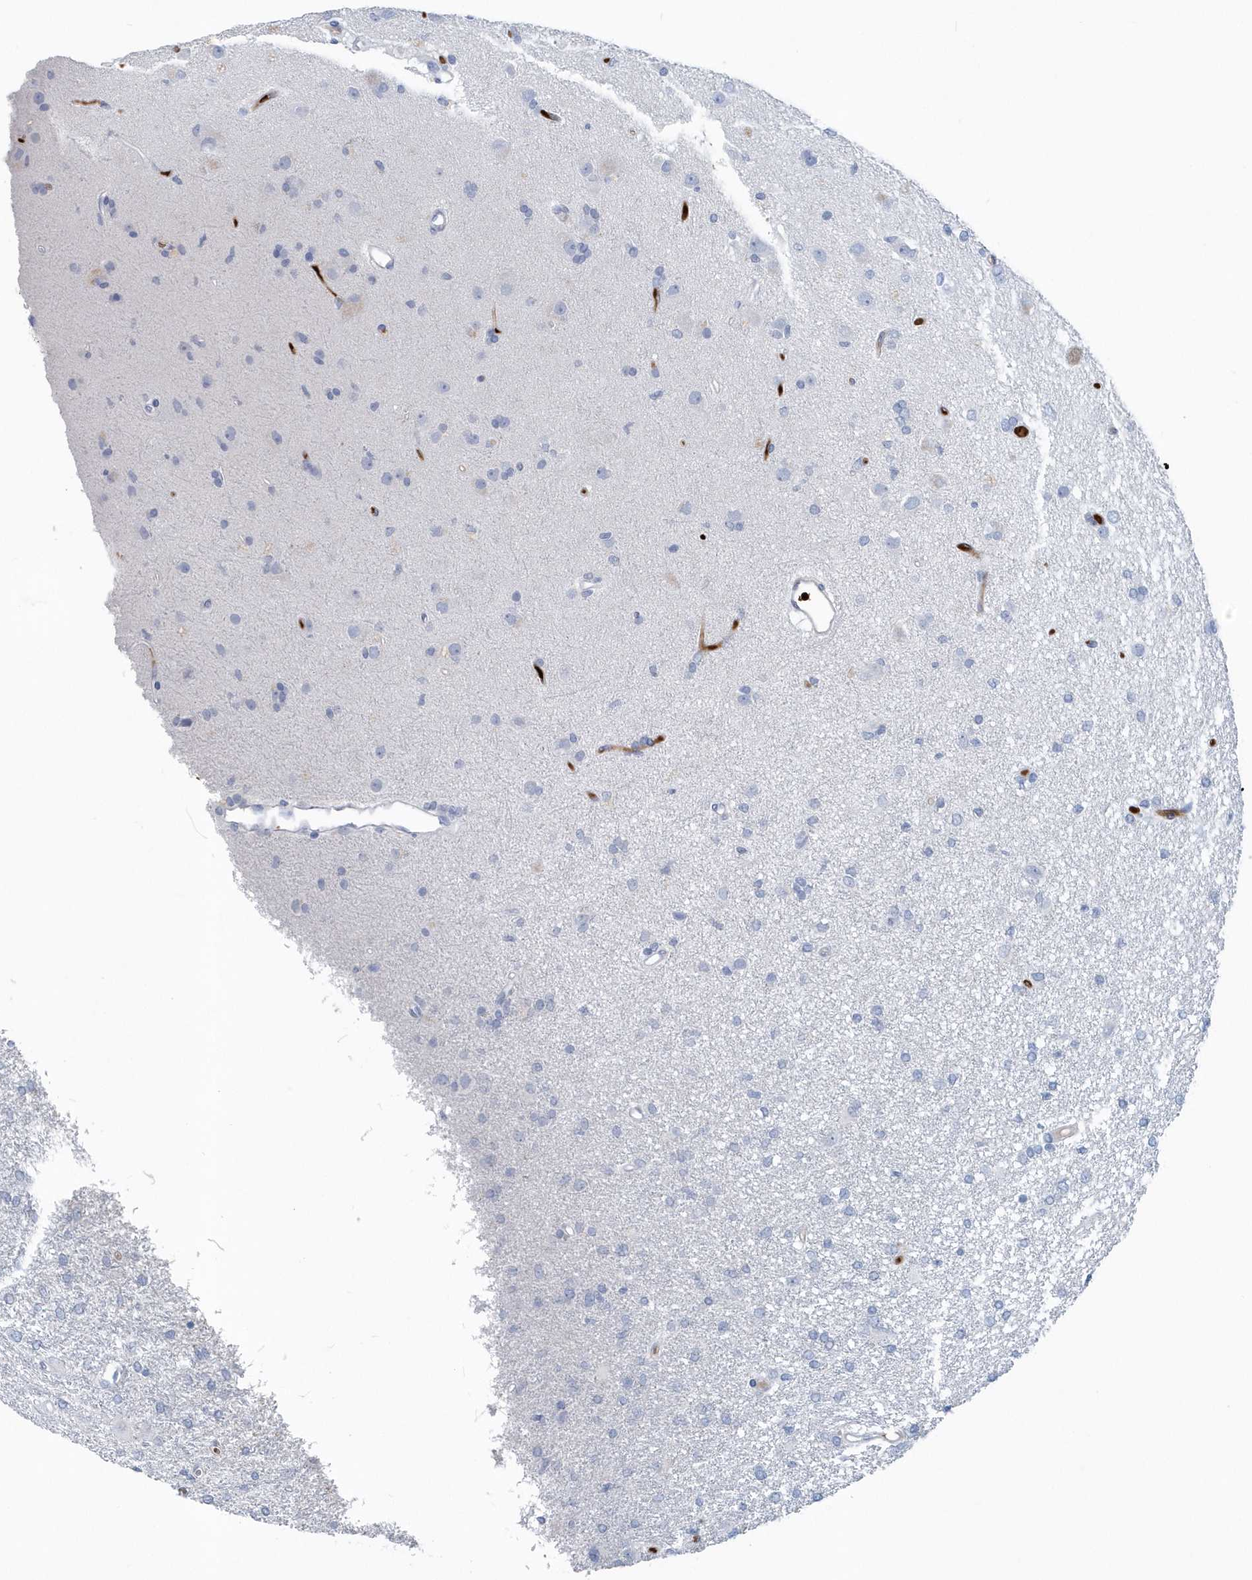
{"staining": {"intensity": "negative", "quantity": "none", "location": "none"}, "tissue": "glioma", "cell_type": "Tumor cells", "image_type": "cancer", "snomed": [{"axis": "morphology", "description": "Glioma, malignant, High grade"}, {"axis": "topography", "description": "Brain"}], "caption": "Immunohistochemical staining of glioma displays no significant expression in tumor cells.", "gene": "HBA2", "patient": {"sex": "female", "age": 59}}